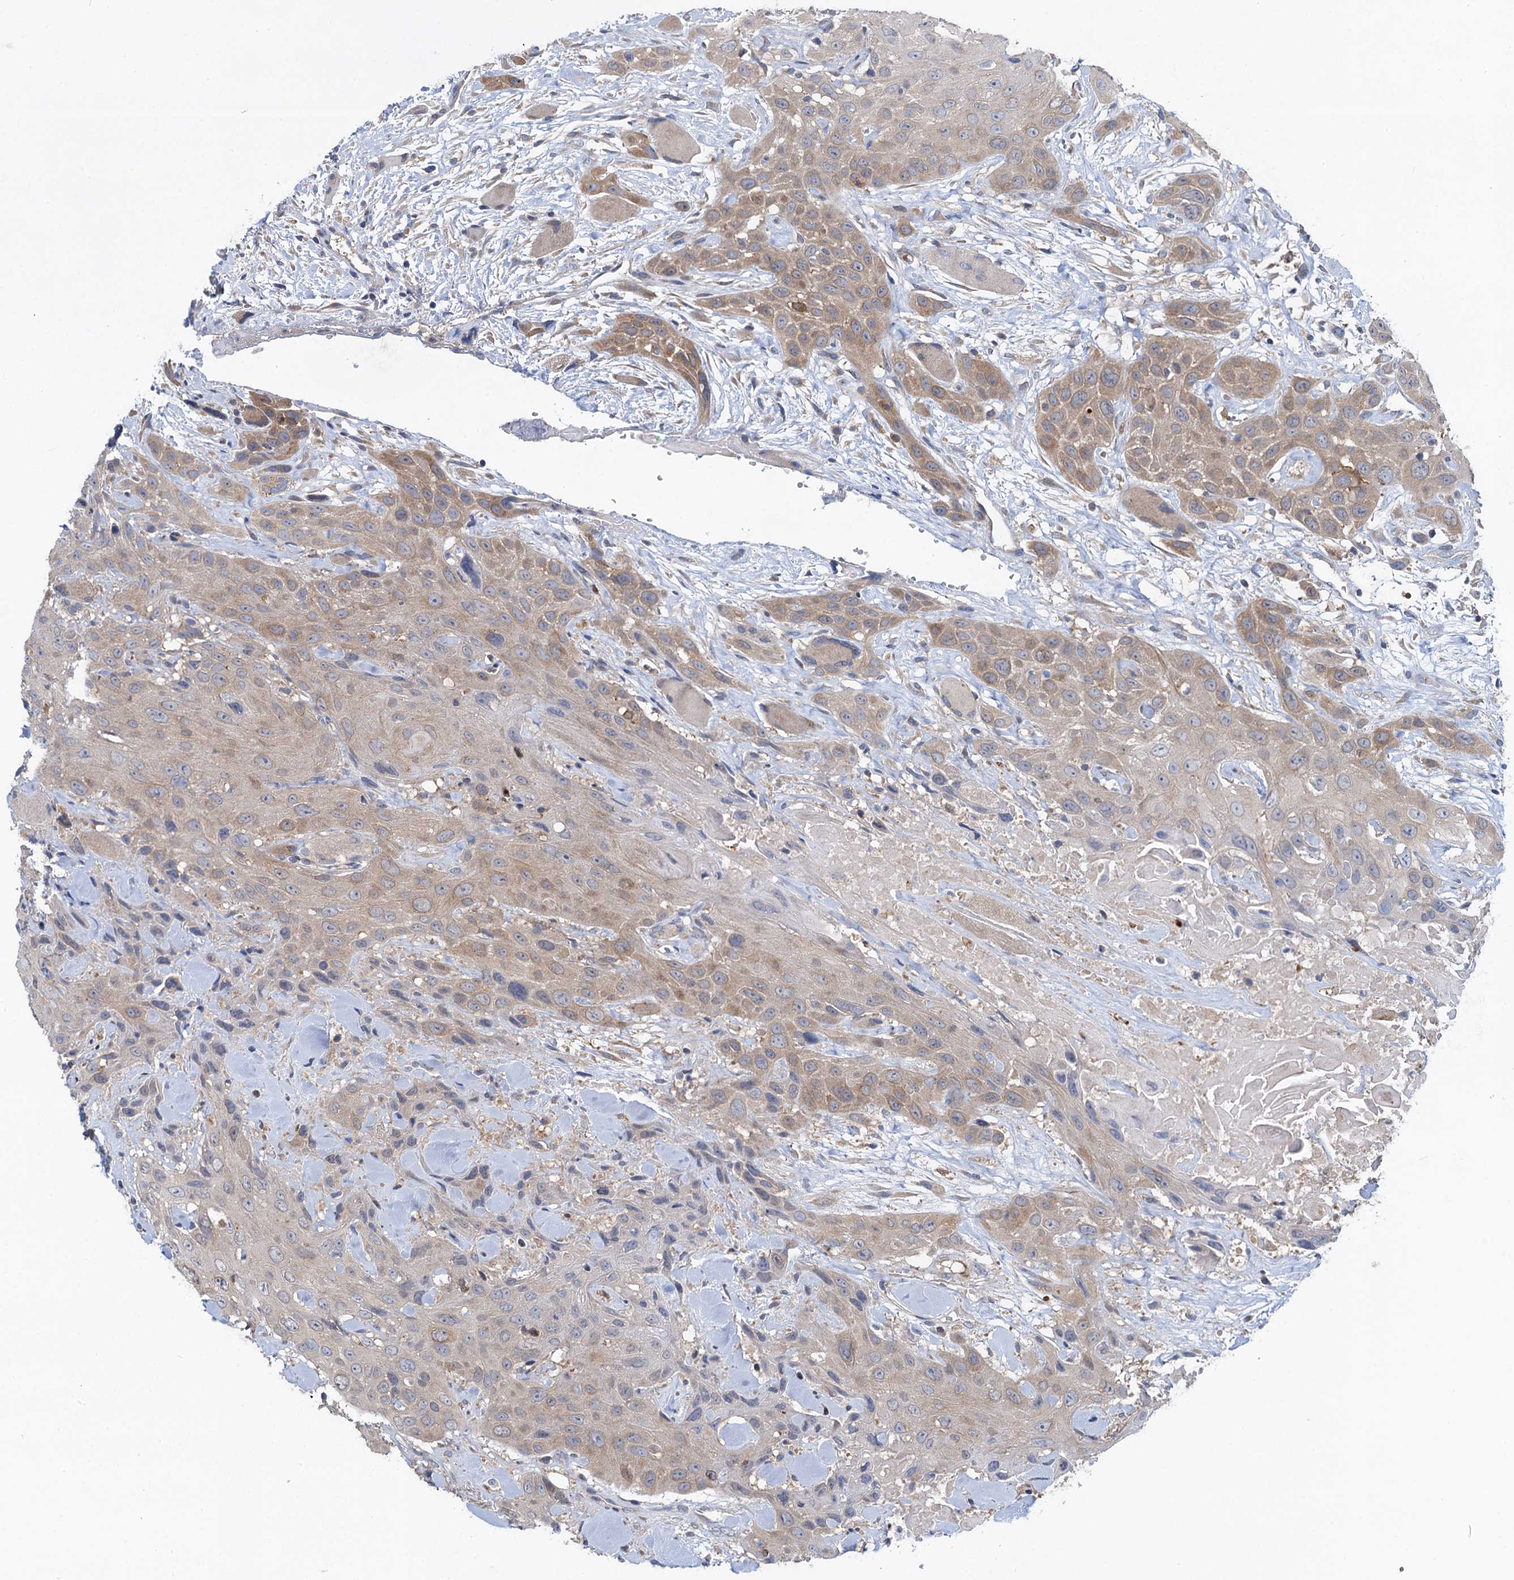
{"staining": {"intensity": "weak", "quantity": "25%-75%", "location": "cytoplasmic/membranous"}, "tissue": "head and neck cancer", "cell_type": "Tumor cells", "image_type": "cancer", "snomed": [{"axis": "morphology", "description": "Squamous cell carcinoma, NOS"}, {"axis": "topography", "description": "Head-Neck"}], "caption": "Weak cytoplasmic/membranous staining is identified in approximately 25%-75% of tumor cells in head and neck squamous cell carcinoma.", "gene": "SNAP29", "patient": {"sex": "male", "age": 81}}